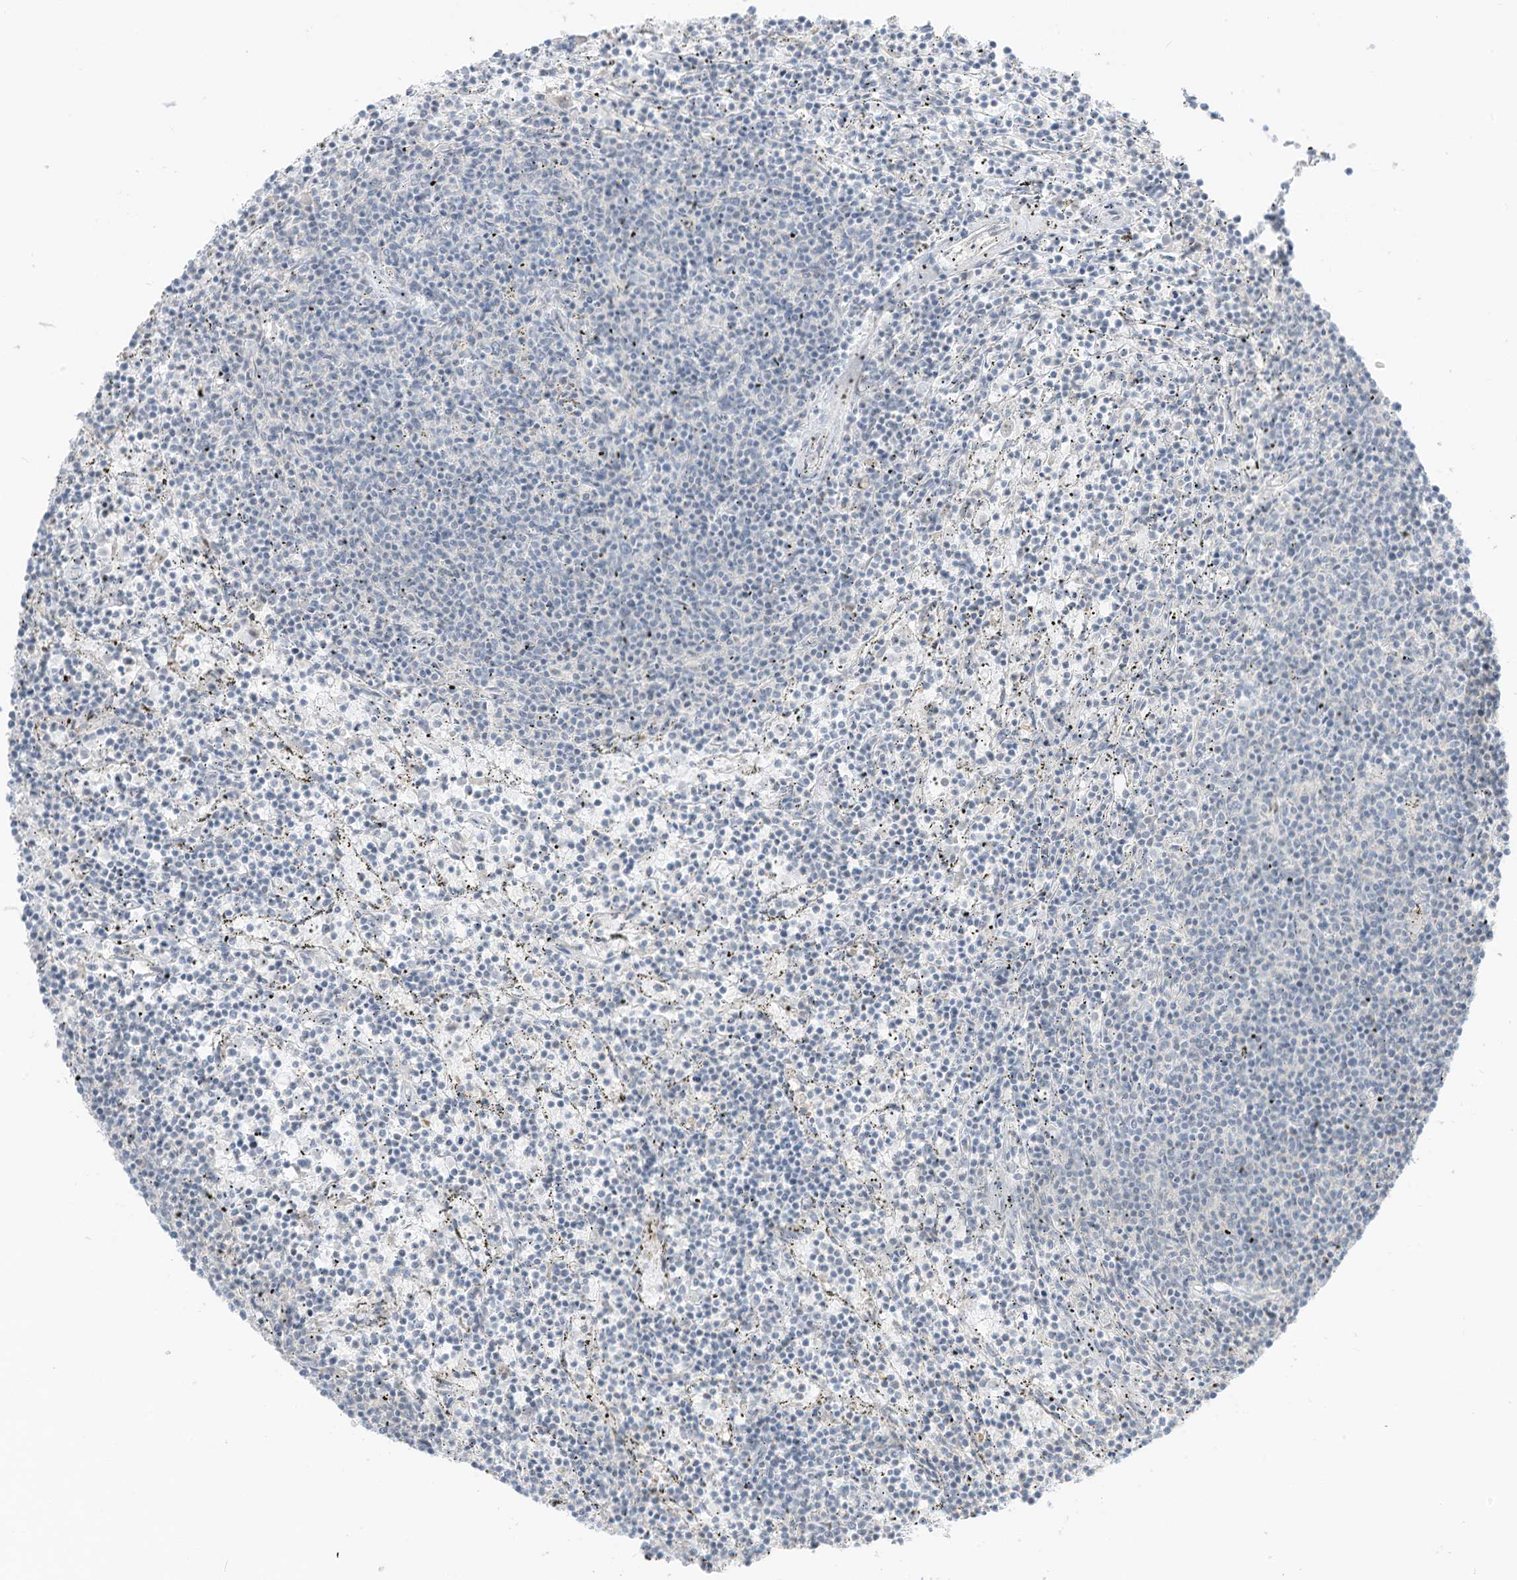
{"staining": {"intensity": "negative", "quantity": "none", "location": "none"}, "tissue": "lymphoma", "cell_type": "Tumor cells", "image_type": "cancer", "snomed": [{"axis": "morphology", "description": "Malignant lymphoma, non-Hodgkin's type, Low grade"}, {"axis": "topography", "description": "Spleen"}], "caption": "Histopathology image shows no protein positivity in tumor cells of lymphoma tissue. (DAB (3,3'-diaminobenzidine) IHC visualized using brightfield microscopy, high magnification).", "gene": "ASPRV1", "patient": {"sex": "female", "age": 50}}